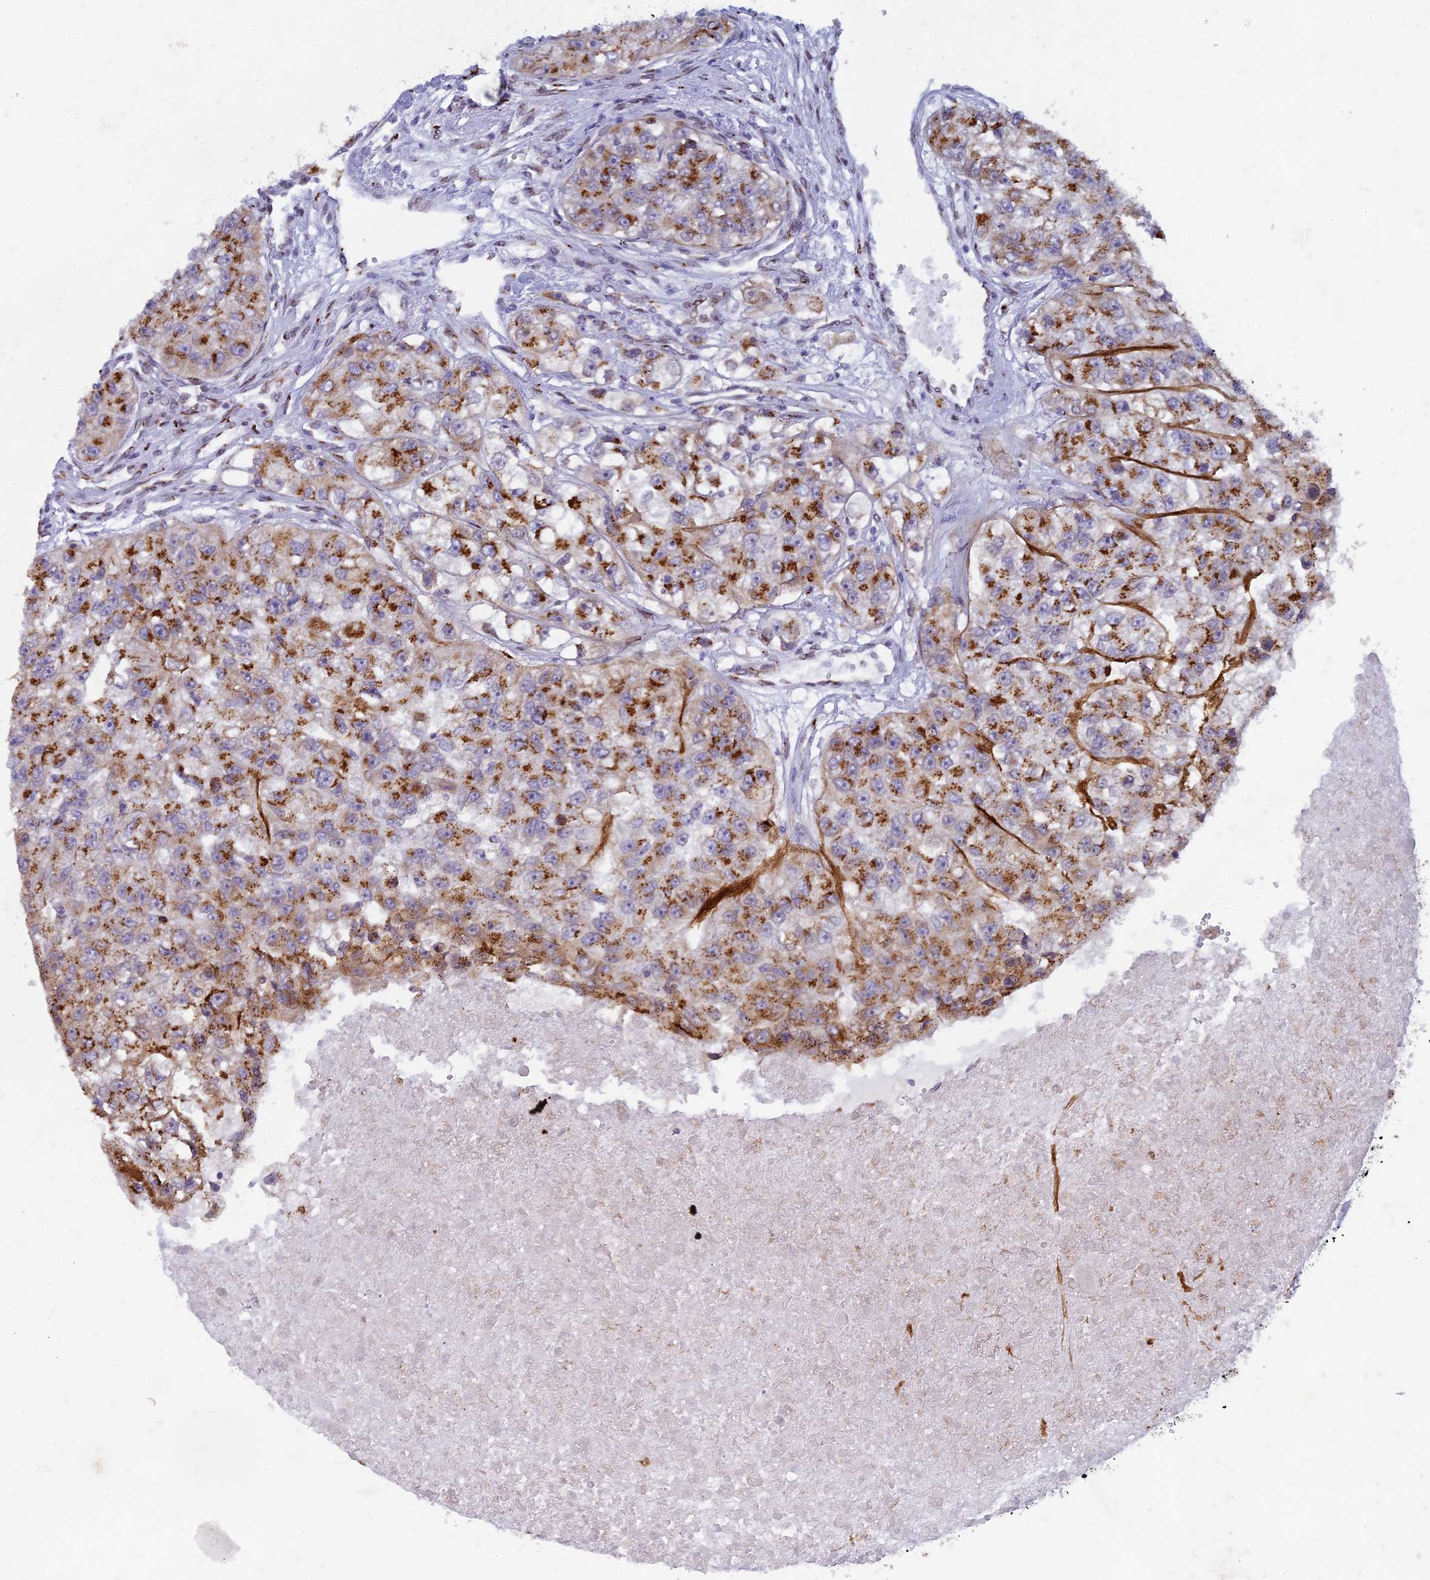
{"staining": {"intensity": "strong", "quantity": ">75%", "location": "cytoplasmic/membranous"}, "tissue": "renal cancer", "cell_type": "Tumor cells", "image_type": "cancer", "snomed": [{"axis": "morphology", "description": "Adenocarcinoma, NOS"}, {"axis": "topography", "description": "Kidney"}], "caption": "Protein expression by immunohistochemistry (IHC) exhibits strong cytoplasmic/membranous staining in approximately >75% of tumor cells in renal adenocarcinoma. (IHC, brightfield microscopy, high magnification).", "gene": "FAM3C", "patient": {"sex": "male", "age": 63}}